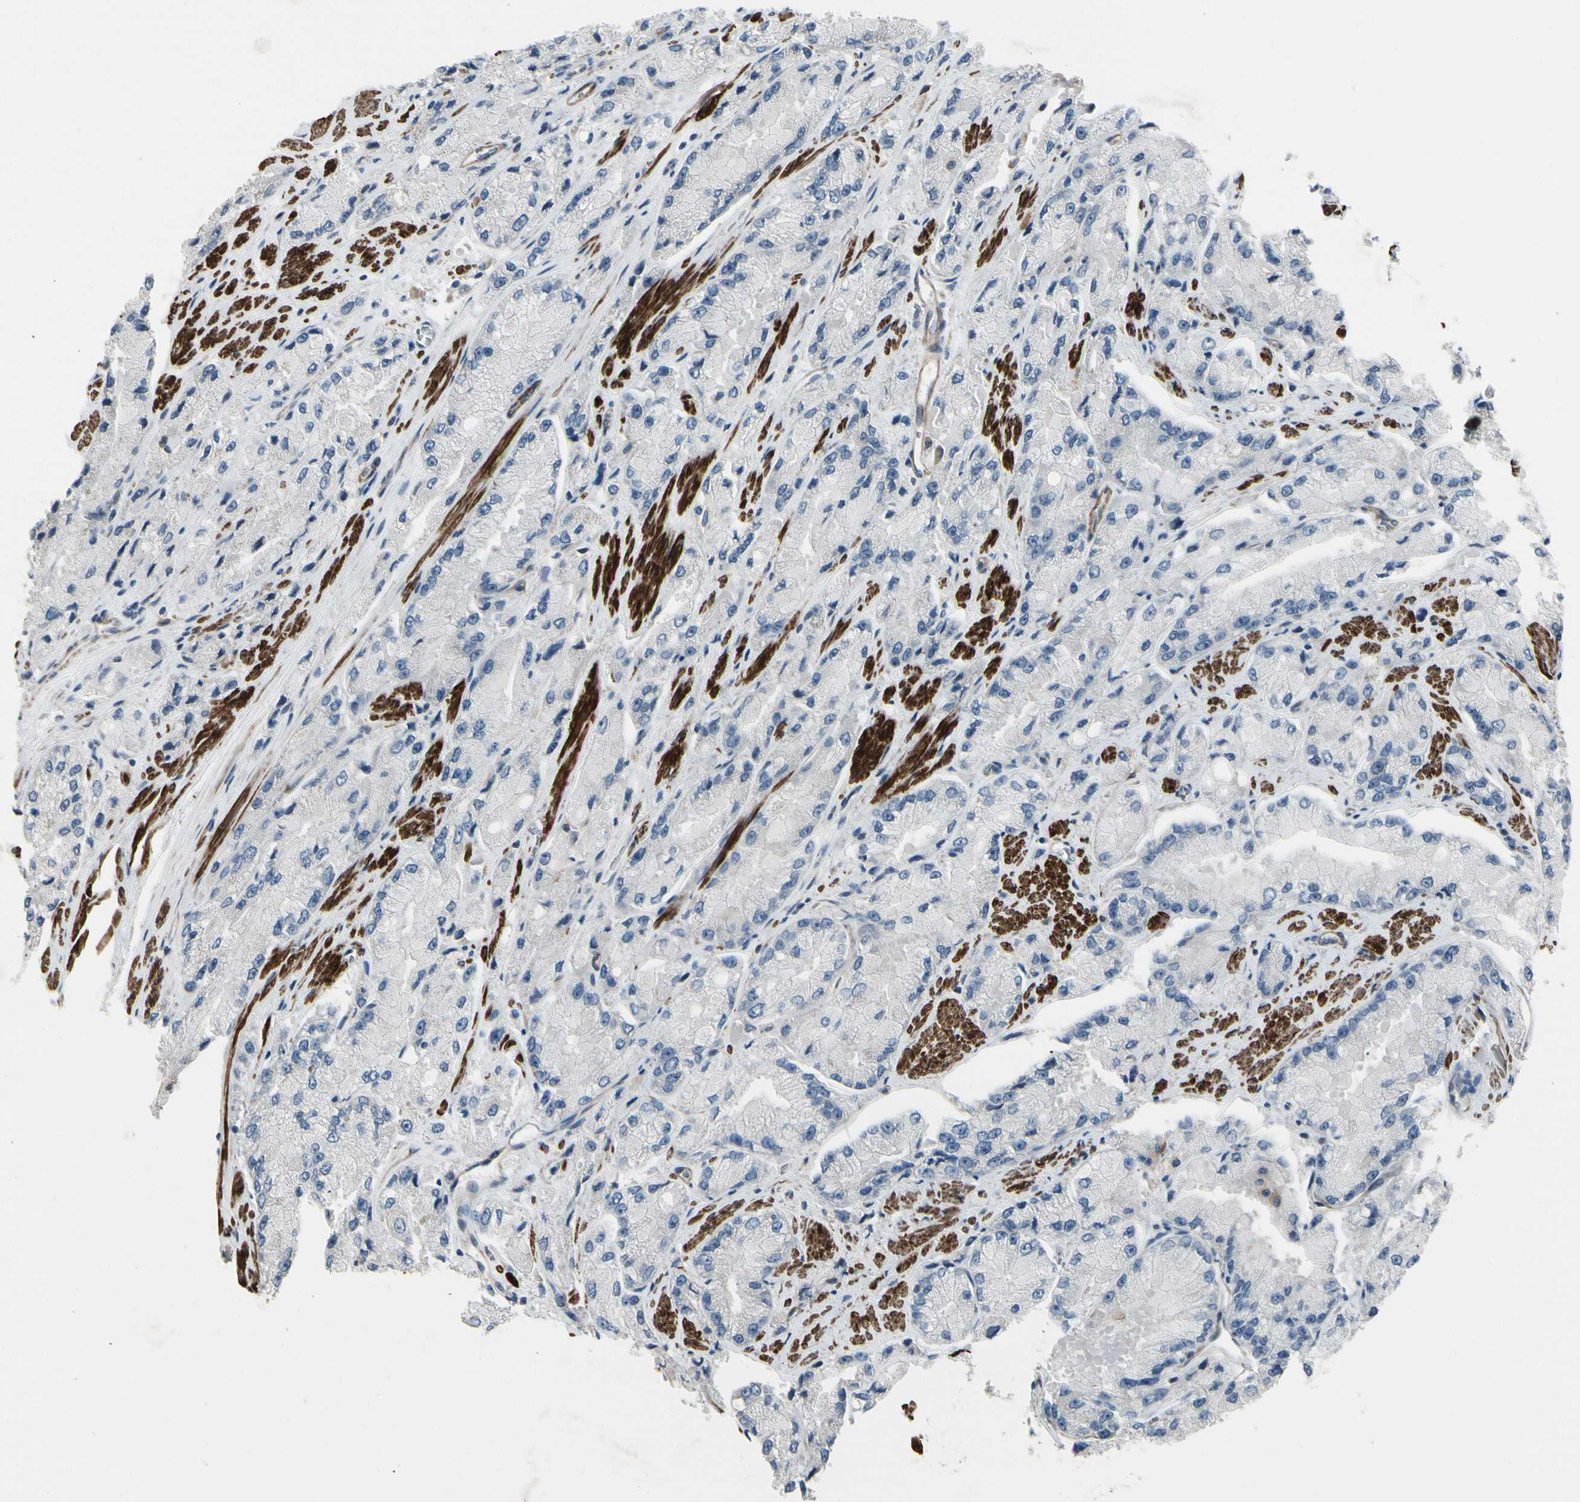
{"staining": {"intensity": "negative", "quantity": "none", "location": "none"}, "tissue": "prostate cancer", "cell_type": "Tumor cells", "image_type": "cancer", "snomed": [{"axis": "morphology", "description": "Adenocarcinoma, High grade"}, {"axis": "topography", "description": "Prostate"}], "caption": "Tumor cells are negative for brown protein staining in prostate cancer. (Brightfield microscopy of DAB (3,3'-diaminobenzidine) immunohistochemistry at high magnification).", "gene": "TPM1", "patient": {"sex": "male", "age": 58}}